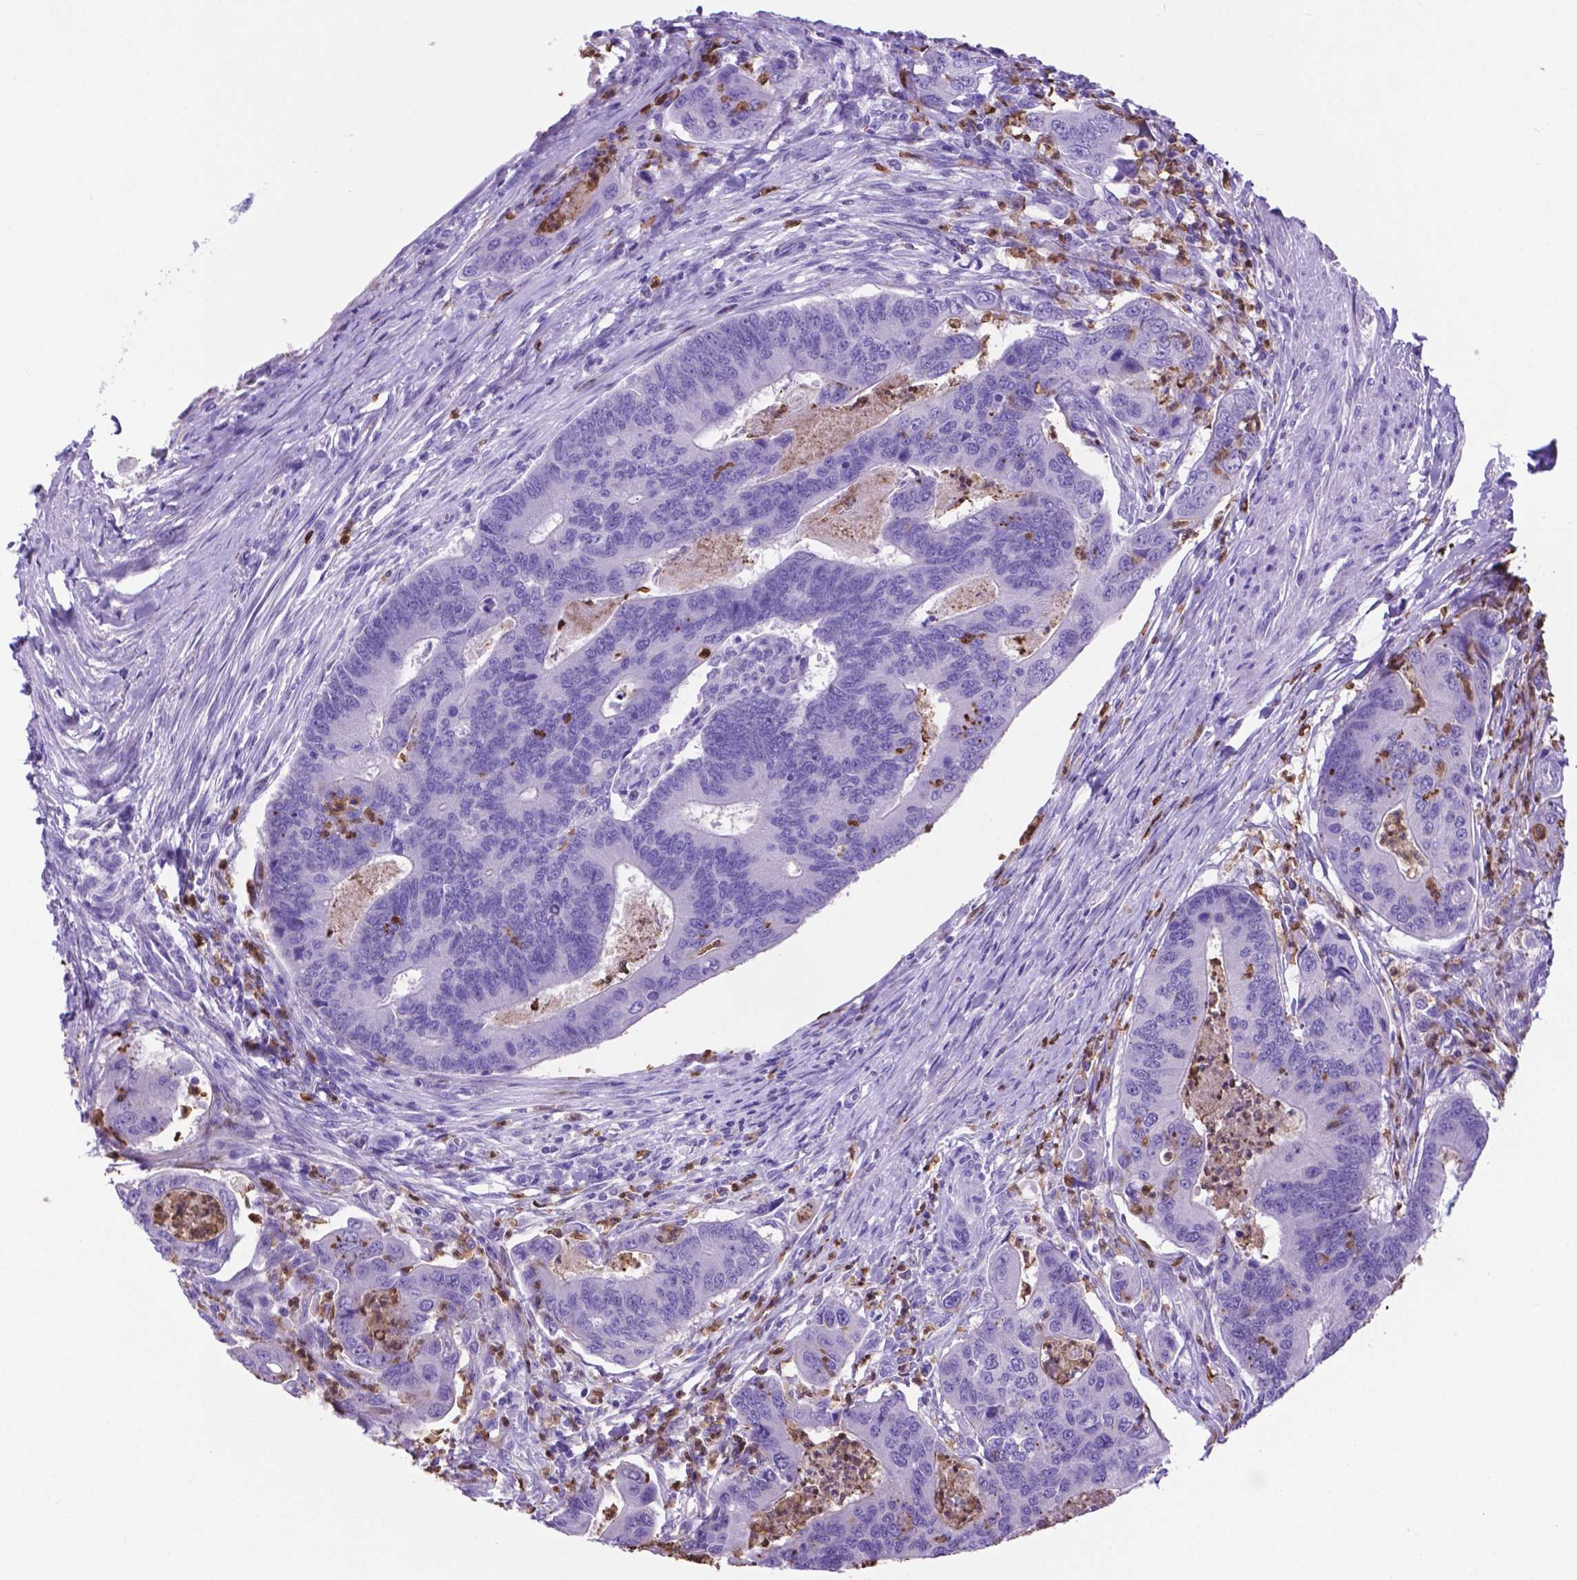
{"staining": {"intensity": "negative", "quantity": "none", "location": "none"}, "tissue": "colorectal cancer", "cell_type": "Tumor cells", "image_type": "cancer", "snomed": [{"axis": "morphology", "description": "Adenocarcinoma, NOS"}, {"axis": "topography", "description": "Colon"}], "caption": "Colorectal cancer stained for a protein using immunohistochemistry shows no positivity tumor cells.", "gene": "LZTR1", "patient": {"sex": "female", "age": 67}}